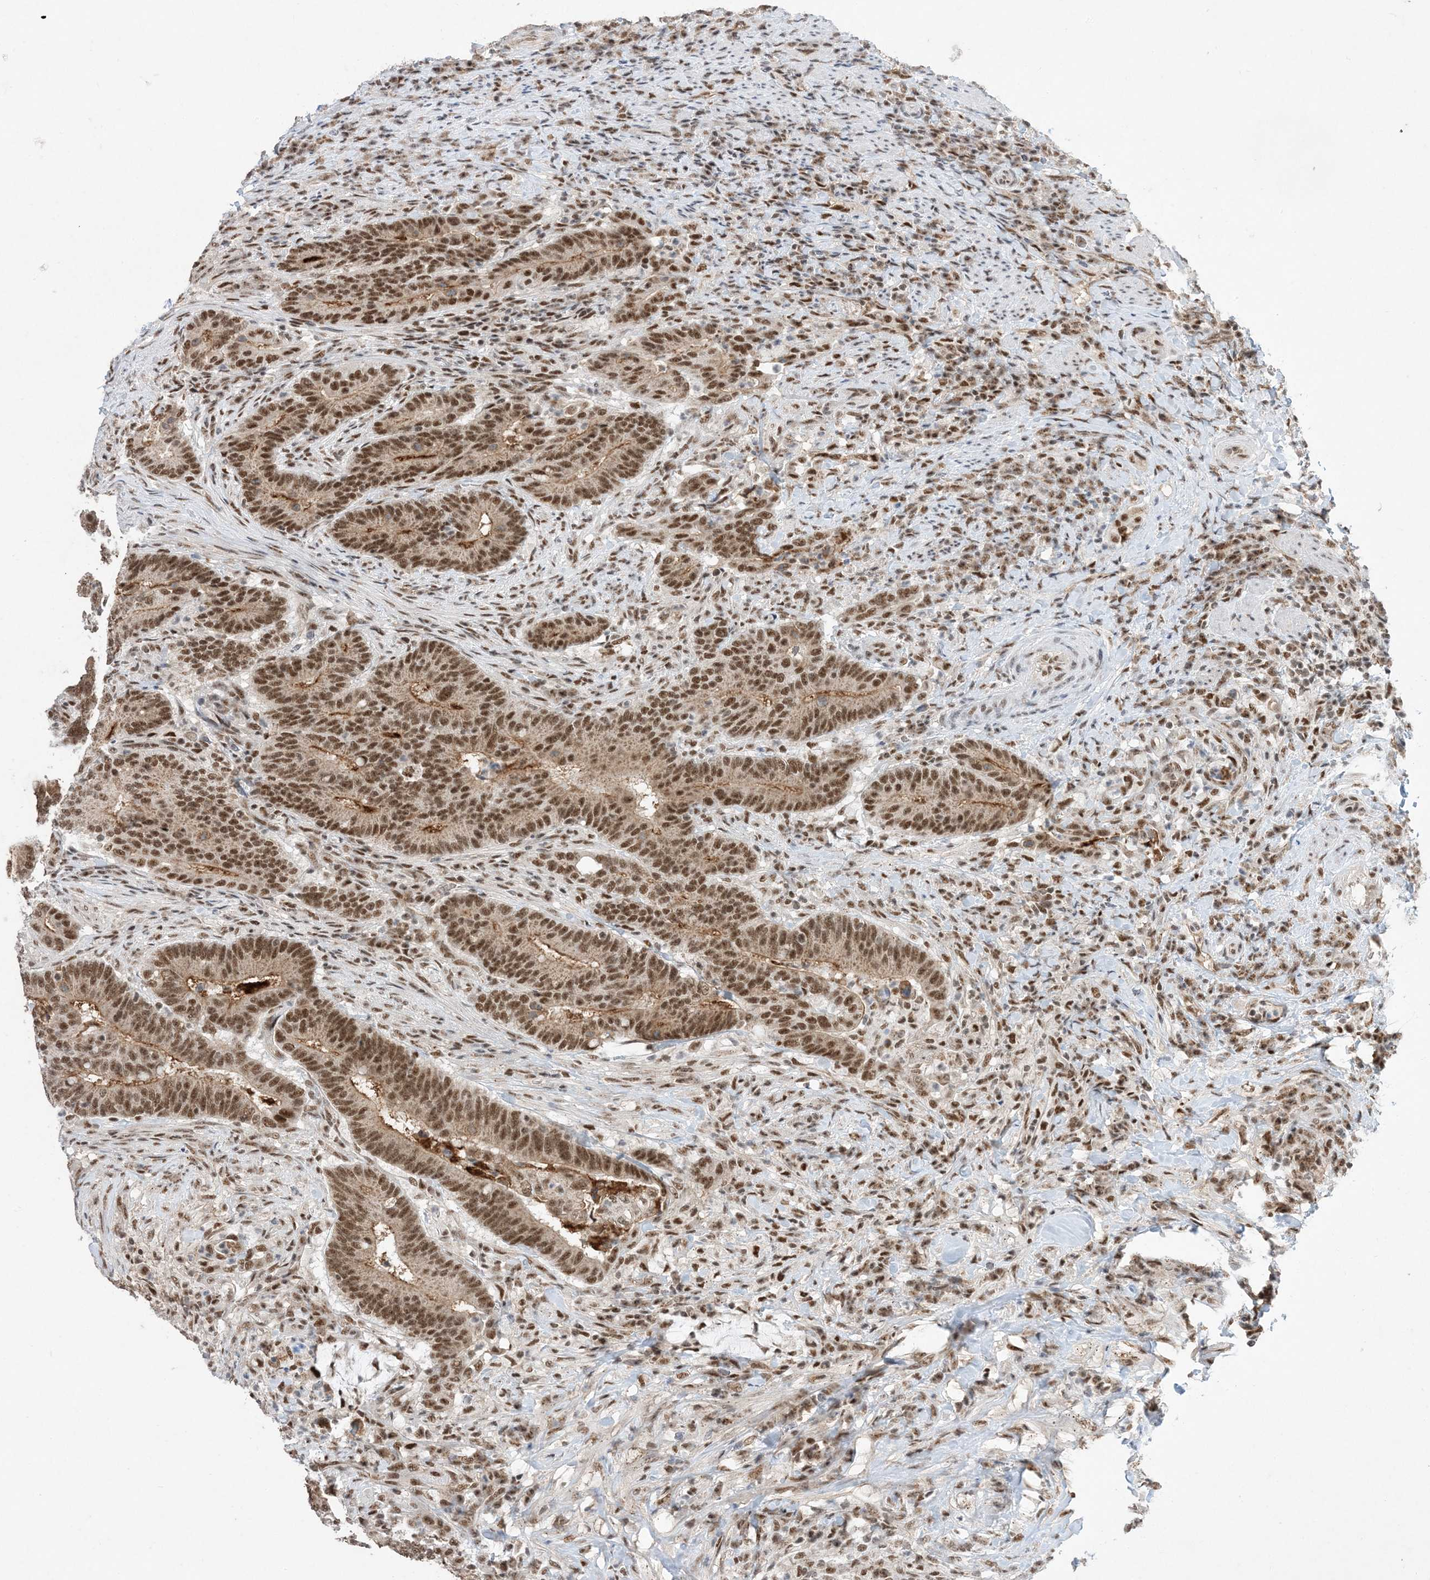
{"staining": {"intensity": "strong", "quantity": ">75%", "location": "cytoplasmic/membranous,nuclear"}, "tissue": "colorectal cancer", "cell_type": "Tumor cells", "image_type": "cancer", "snomed": [{"axis": "morphology", "description": "Adenocarcinoma, NOS"}, {"axis": "topography", "description": "Colon"}], "caption": "Immunohistochemical staining of human adenocarcinoma (colorectal) shows high levels of strong cytoplasmic/membranous and nuclear protein positivity in approximately >75% of tumor cells.", "gene": "SF3A3", "patient": {"sex": "female", "age": 66}}